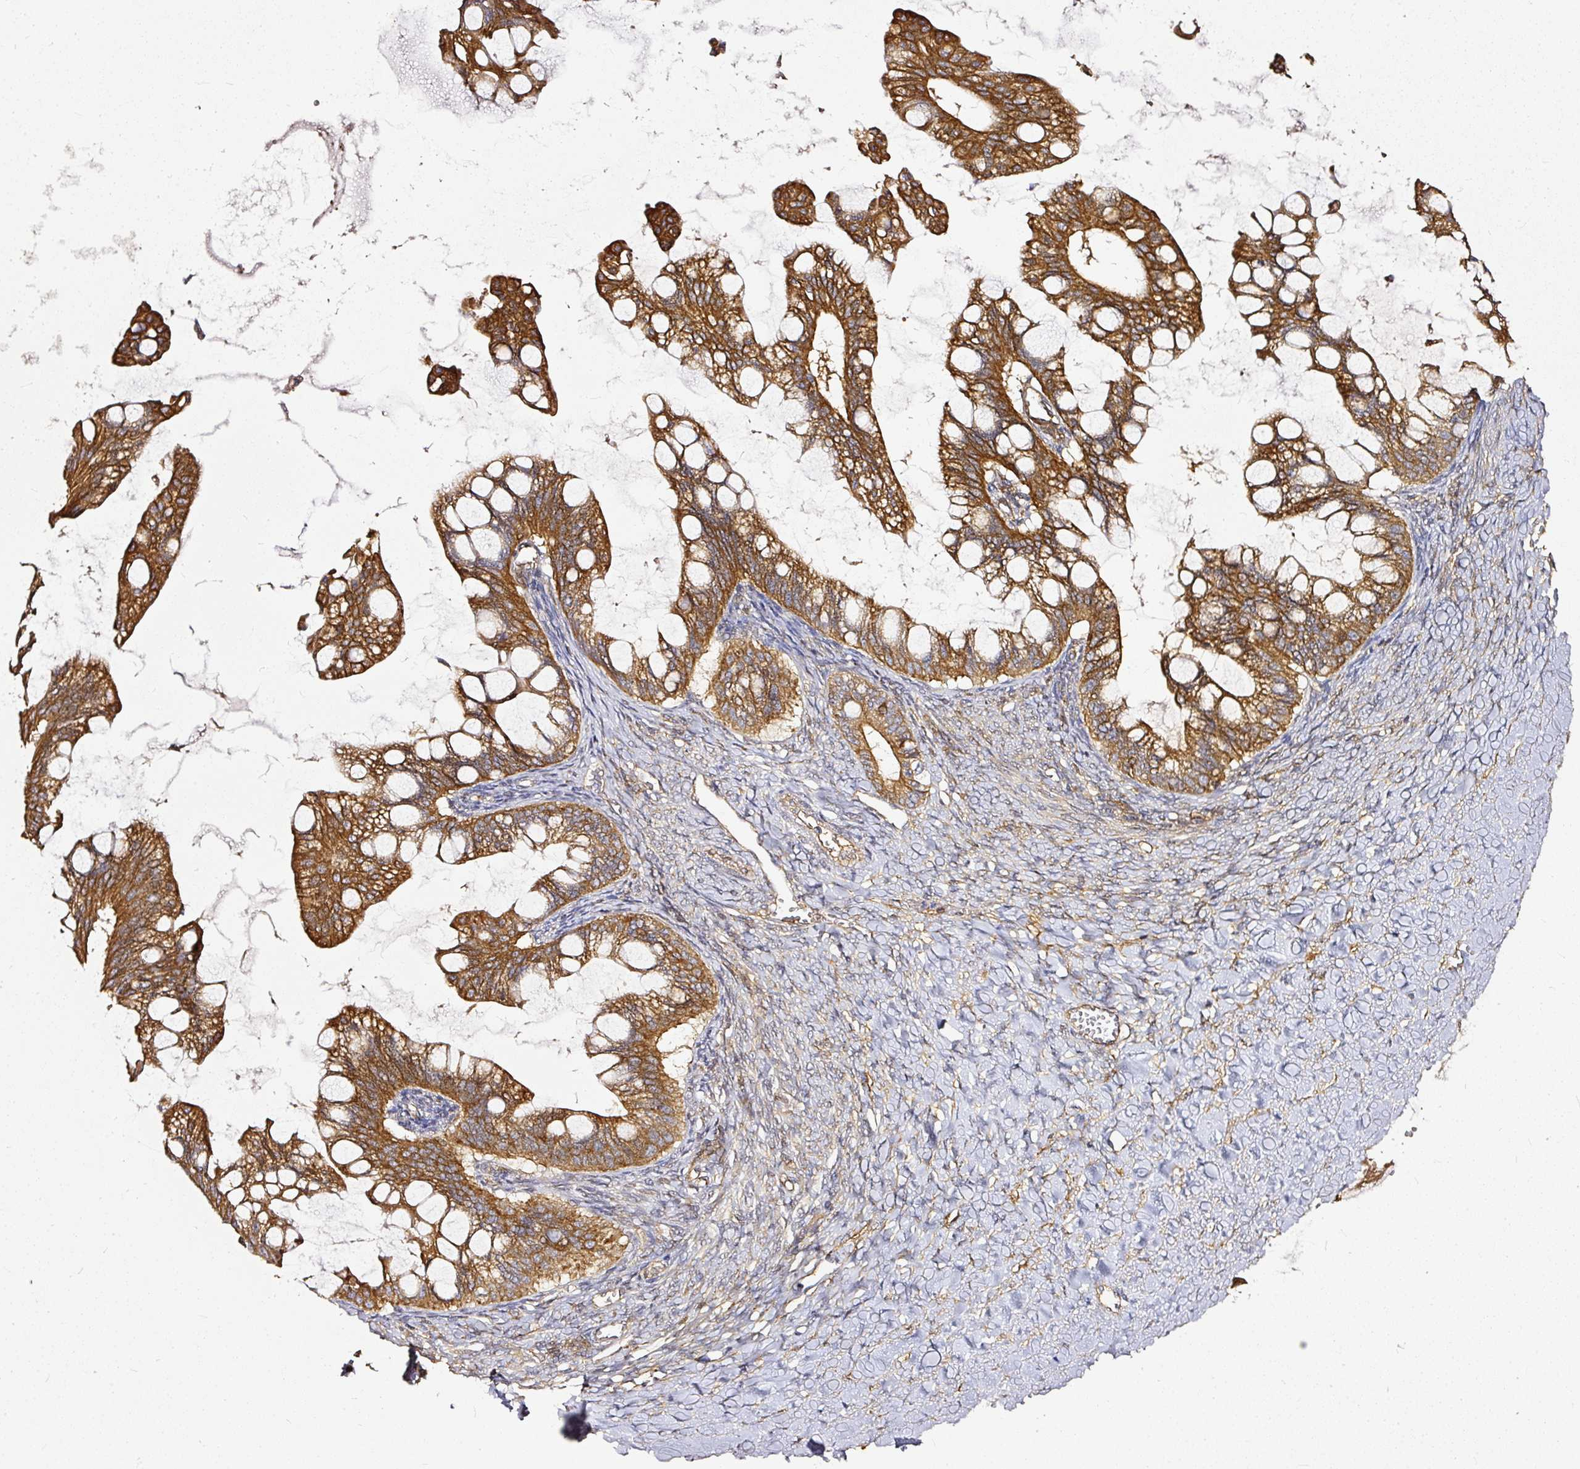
{"staining": {"intensity": "strong", "quantity": ">75%", "location": "cytoplasmic/membranous"}, "tissue": "ovarian cancer", "cell_type": "Tumor cells", "image_type": "cancer", "snomed": [{"axis": "morphology", "description": "Cystadenocarcinoma, mucinous, NOS"}, {"axis": "topography", "description": "Ovary"}], "caption": "Protein expression analysis of human ovarian cancer (mucinous cystadenocarcinoma) reveals strong cytoplasmic/membranous staining in about >75% of tumor cells.", "gene": "MIF4GD", "patient": {"sex": "female", "age": 73}}